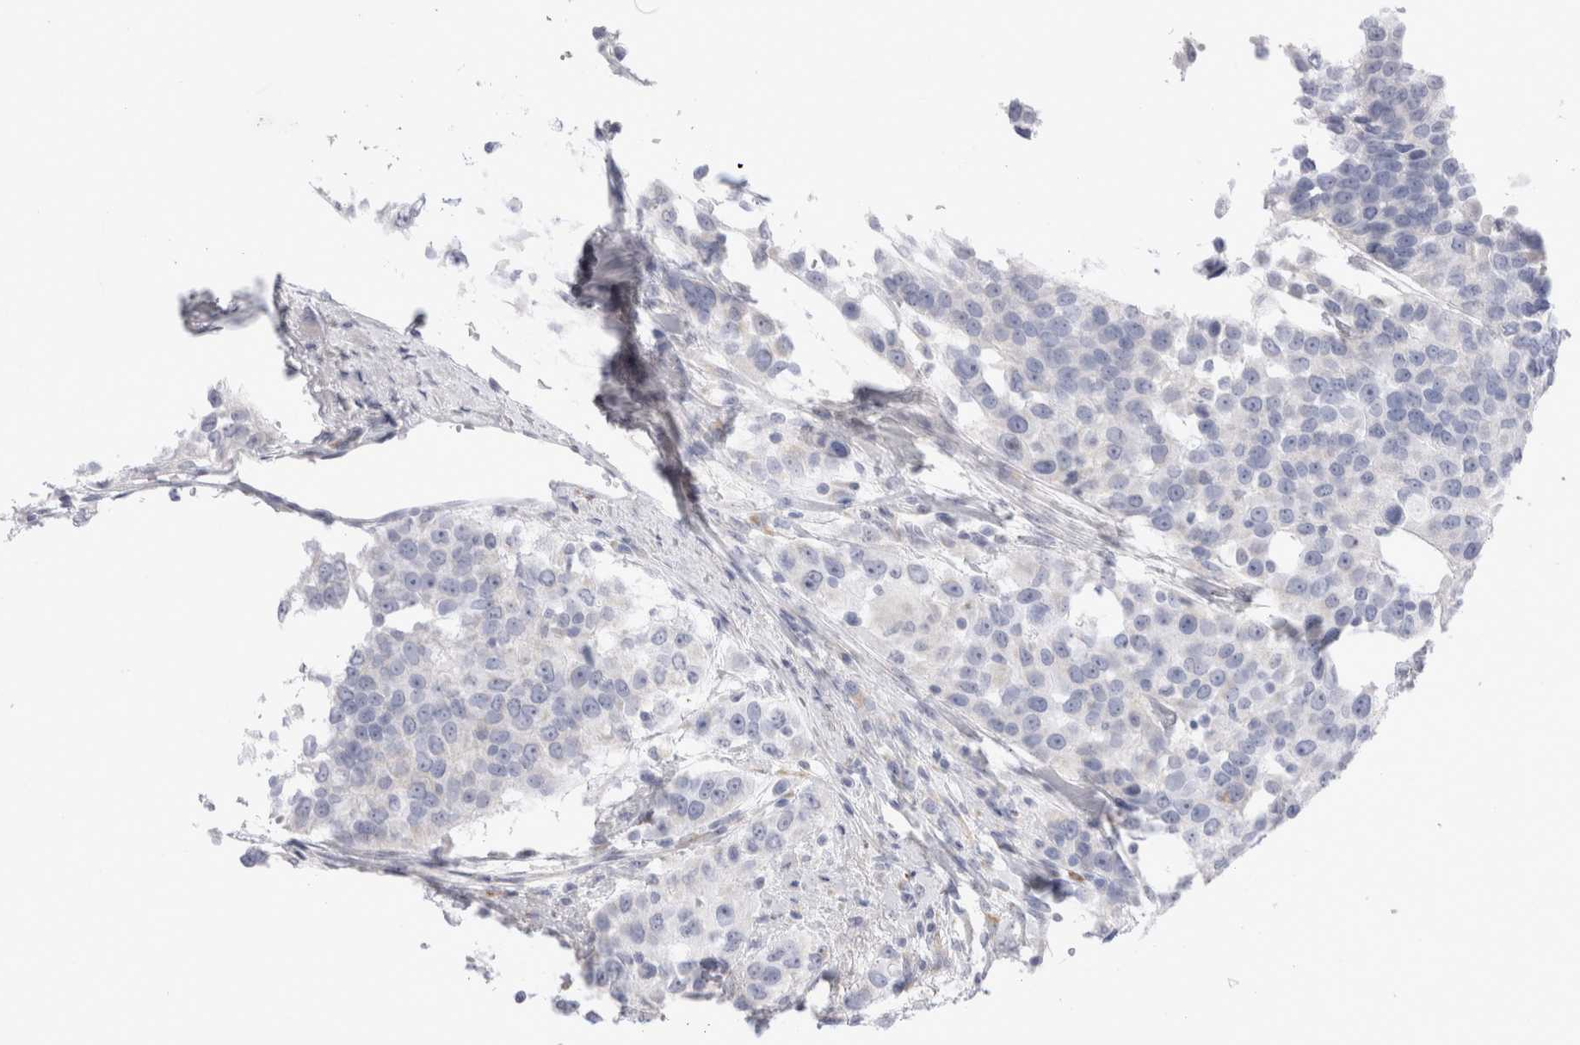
{"staining": {"intensity": "negative", "quantity": "none", "location": "none"}, "tissue": "urothelial cancer", "cell_type": "Tumor cells", "image_type": "cancer", "snomed": [{"axis": "morphology", "description": "Urothelial carcinoma, High grade"}, {"axis": "topography", "description": "Urinary bladder"}], "caption": "The micrograph shows no significant positivity in tumor cells of urothelial cancer. (DAB immunohistochemistry with hematoxylin counter stain).", "gene": "MUC15", "patient": {"sex": "female", "age": 80}}